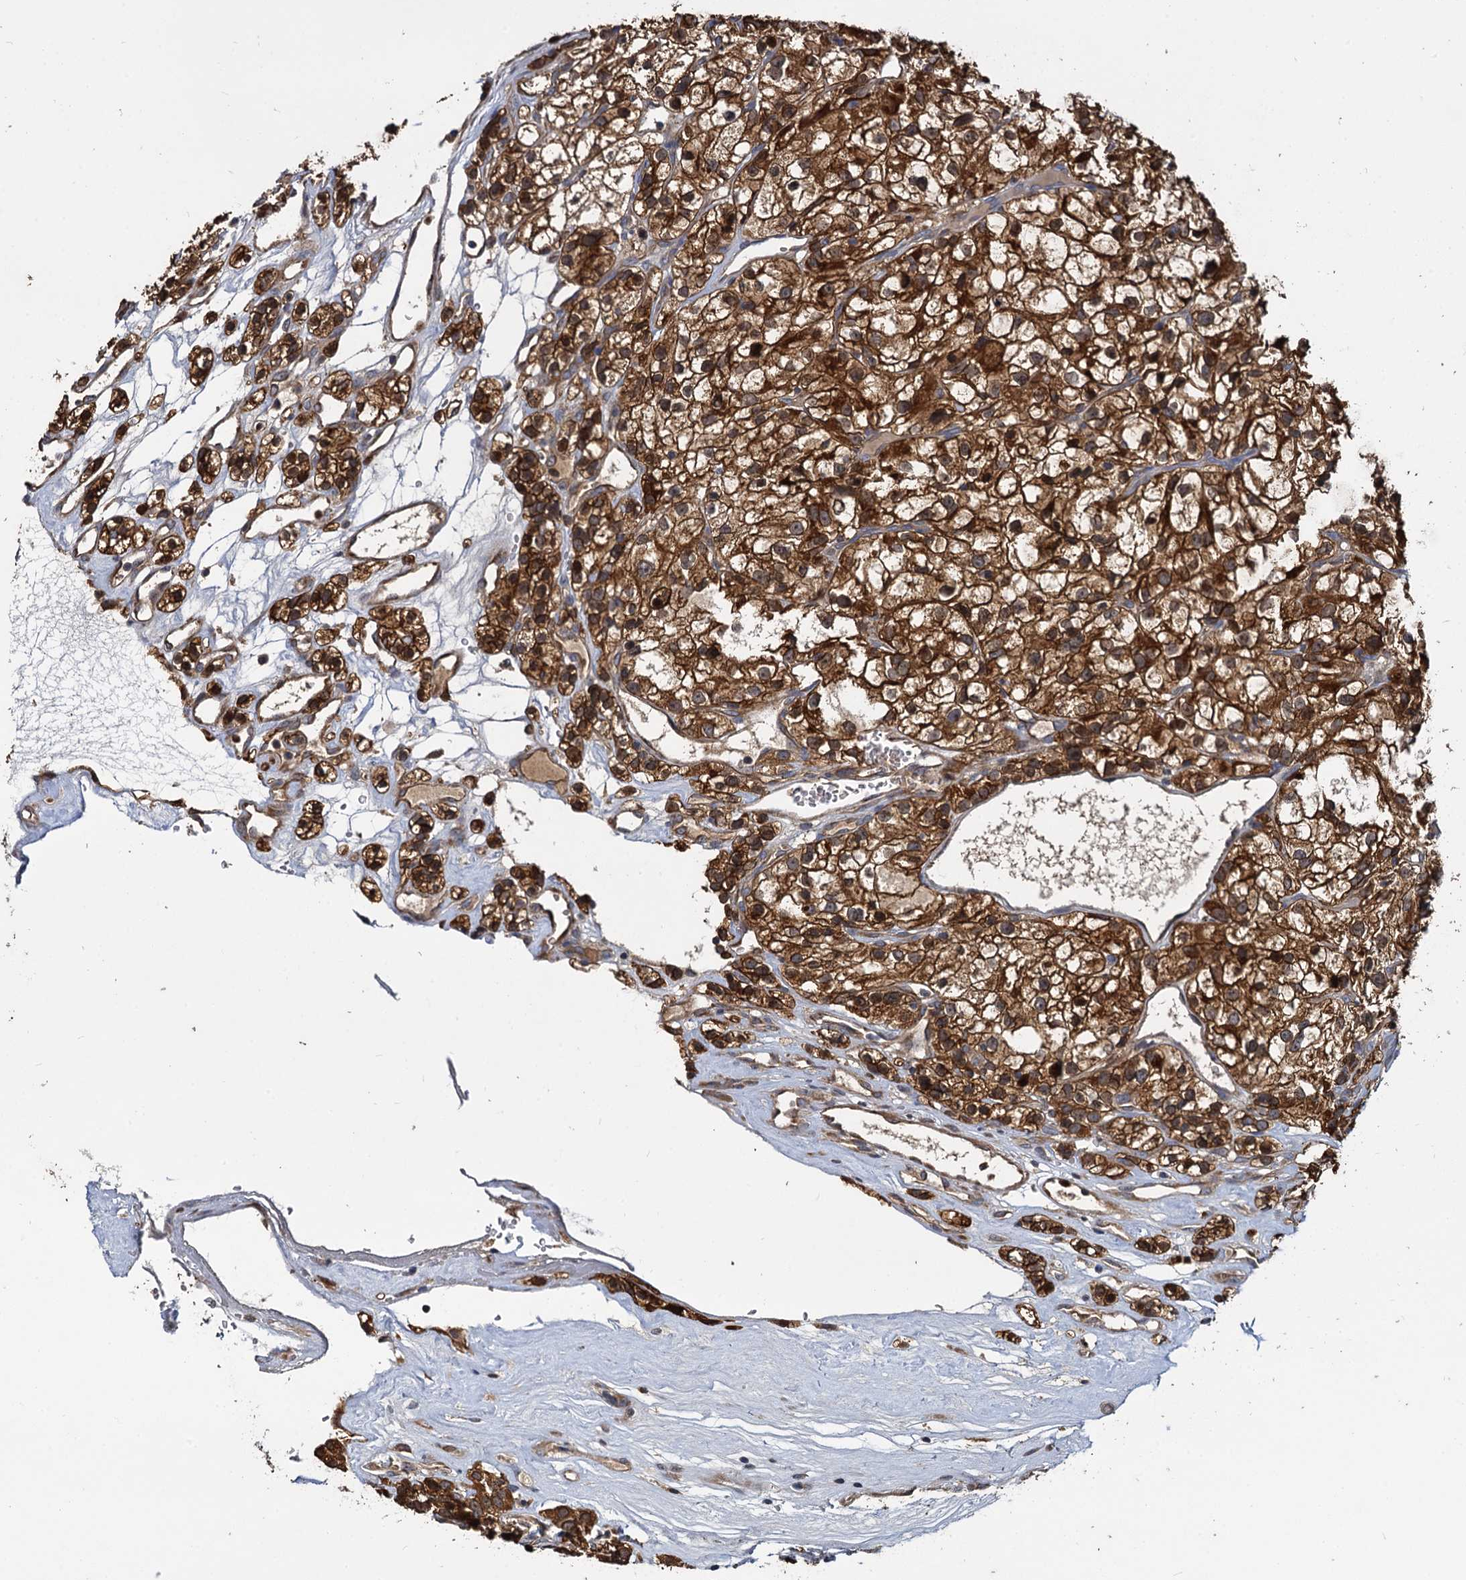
{"staining": {"intensity": "strong", "quantity": ">75%", "location": "cytoplasmic/membranous"}, "tissue": "renal cancer", "cell_type": "Tumor cells", "image_type": "cancer", "snomed": [{"axis": "morphology", "description": "Adenocarcinoma, NOS"}, {"axis": "topography", "description": "Kidney"}], "caption": "High-power microscopy captured an immunohistochemistry image of renal adenocarcinoma, revealing strong cytoplasmic/membranous staining in about >75% of tumor cells.", "gene": "CEP192", "patient": {"sex": "female", "age": 57}}